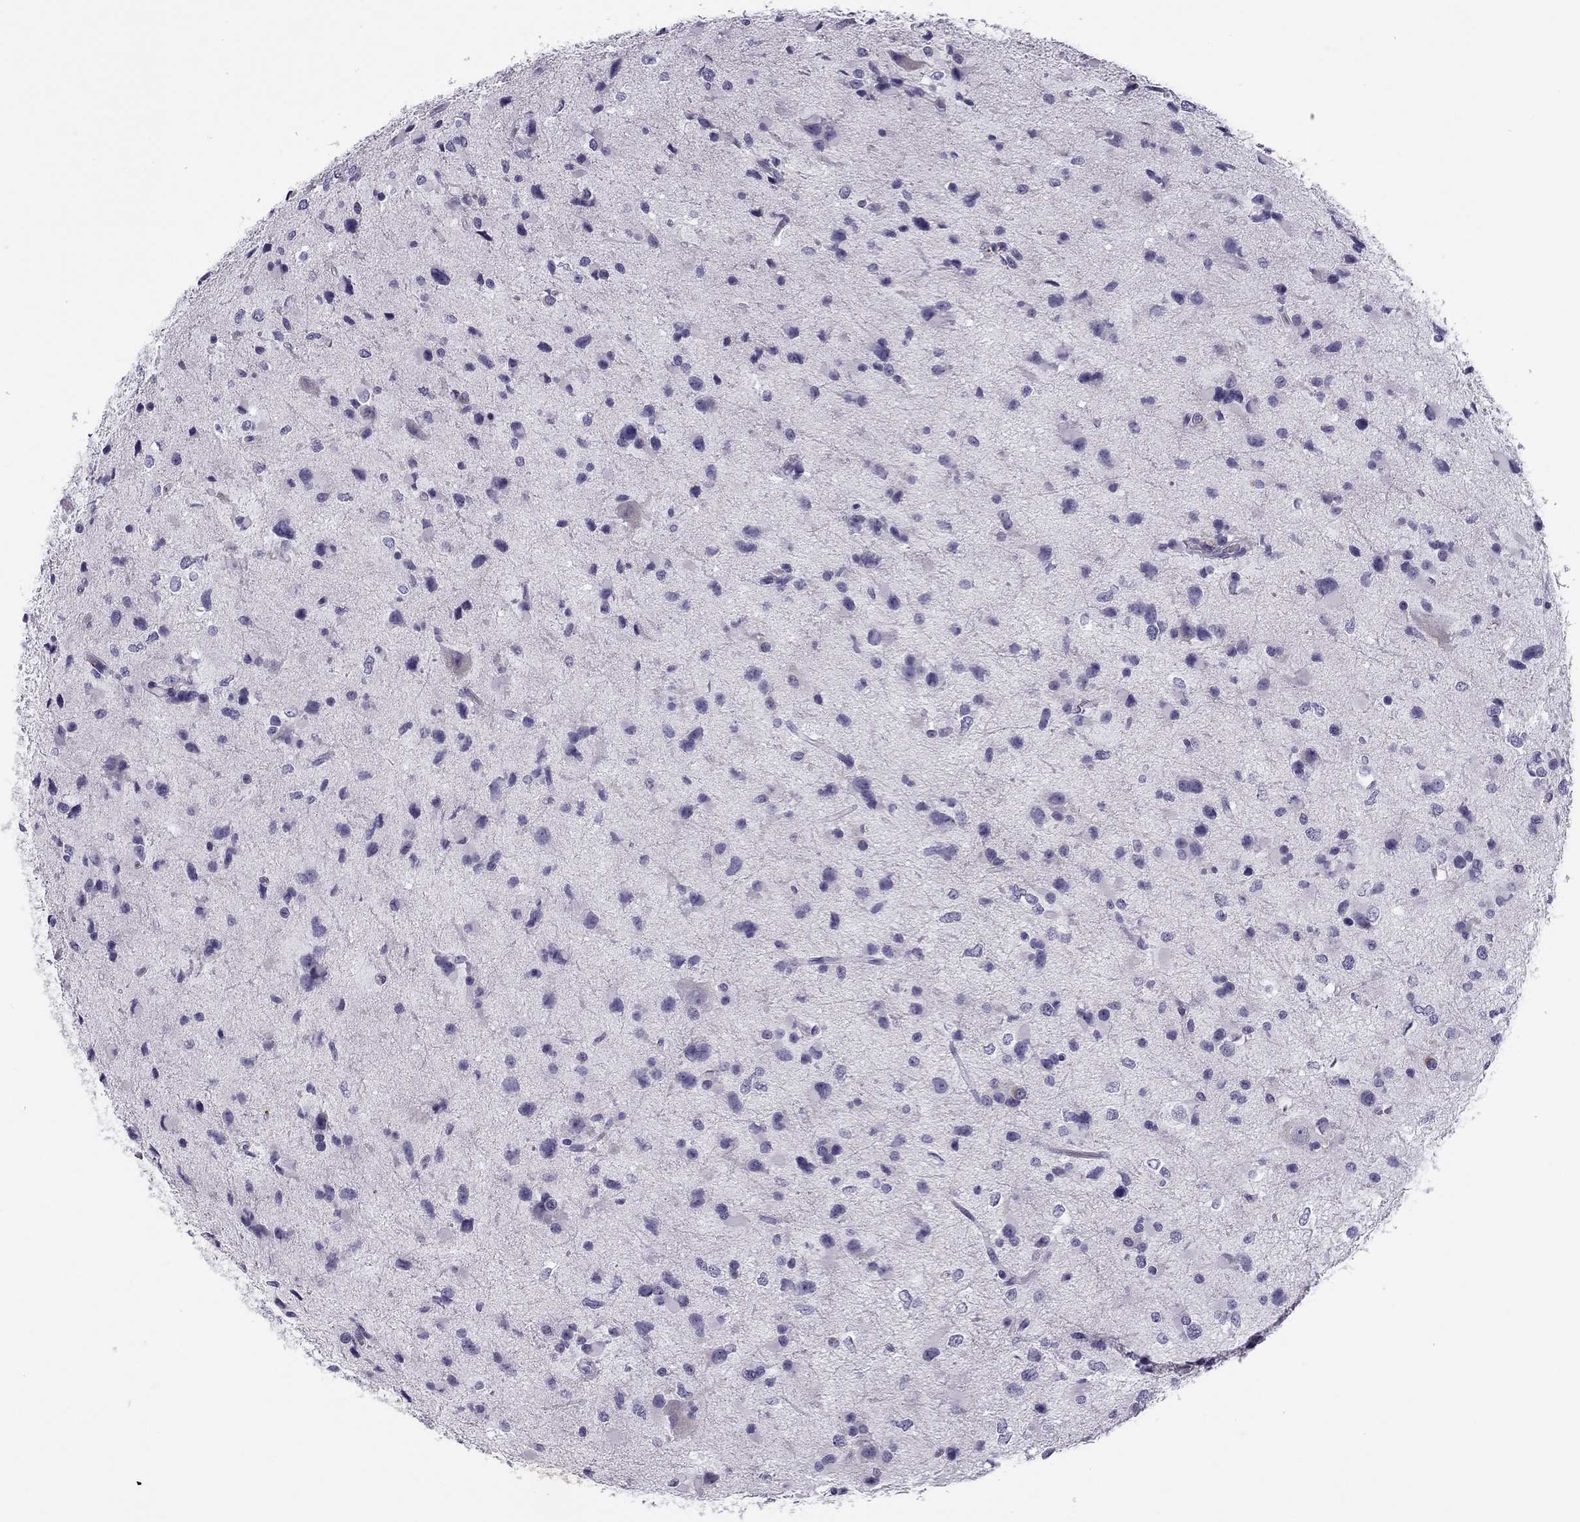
{"staining": {"intensity": "negative", "quantity": "none", "location": "none"}, "tissue": "glioma", "cell_type": "Tumor cells", "image_type": "cancer", "snomed": [{"axis": "morphology", "description": "Glioma, malignant, Low grade"}, {"axis": "topography", "description": "Brain"}], "caption": "IHC photomicrograph of malignant low-grade glioma stained for a protein (brown), which displays no positivity in tumor cells.", "gene": "MC5R", "patient": {"sex": "female", "age": 32}}